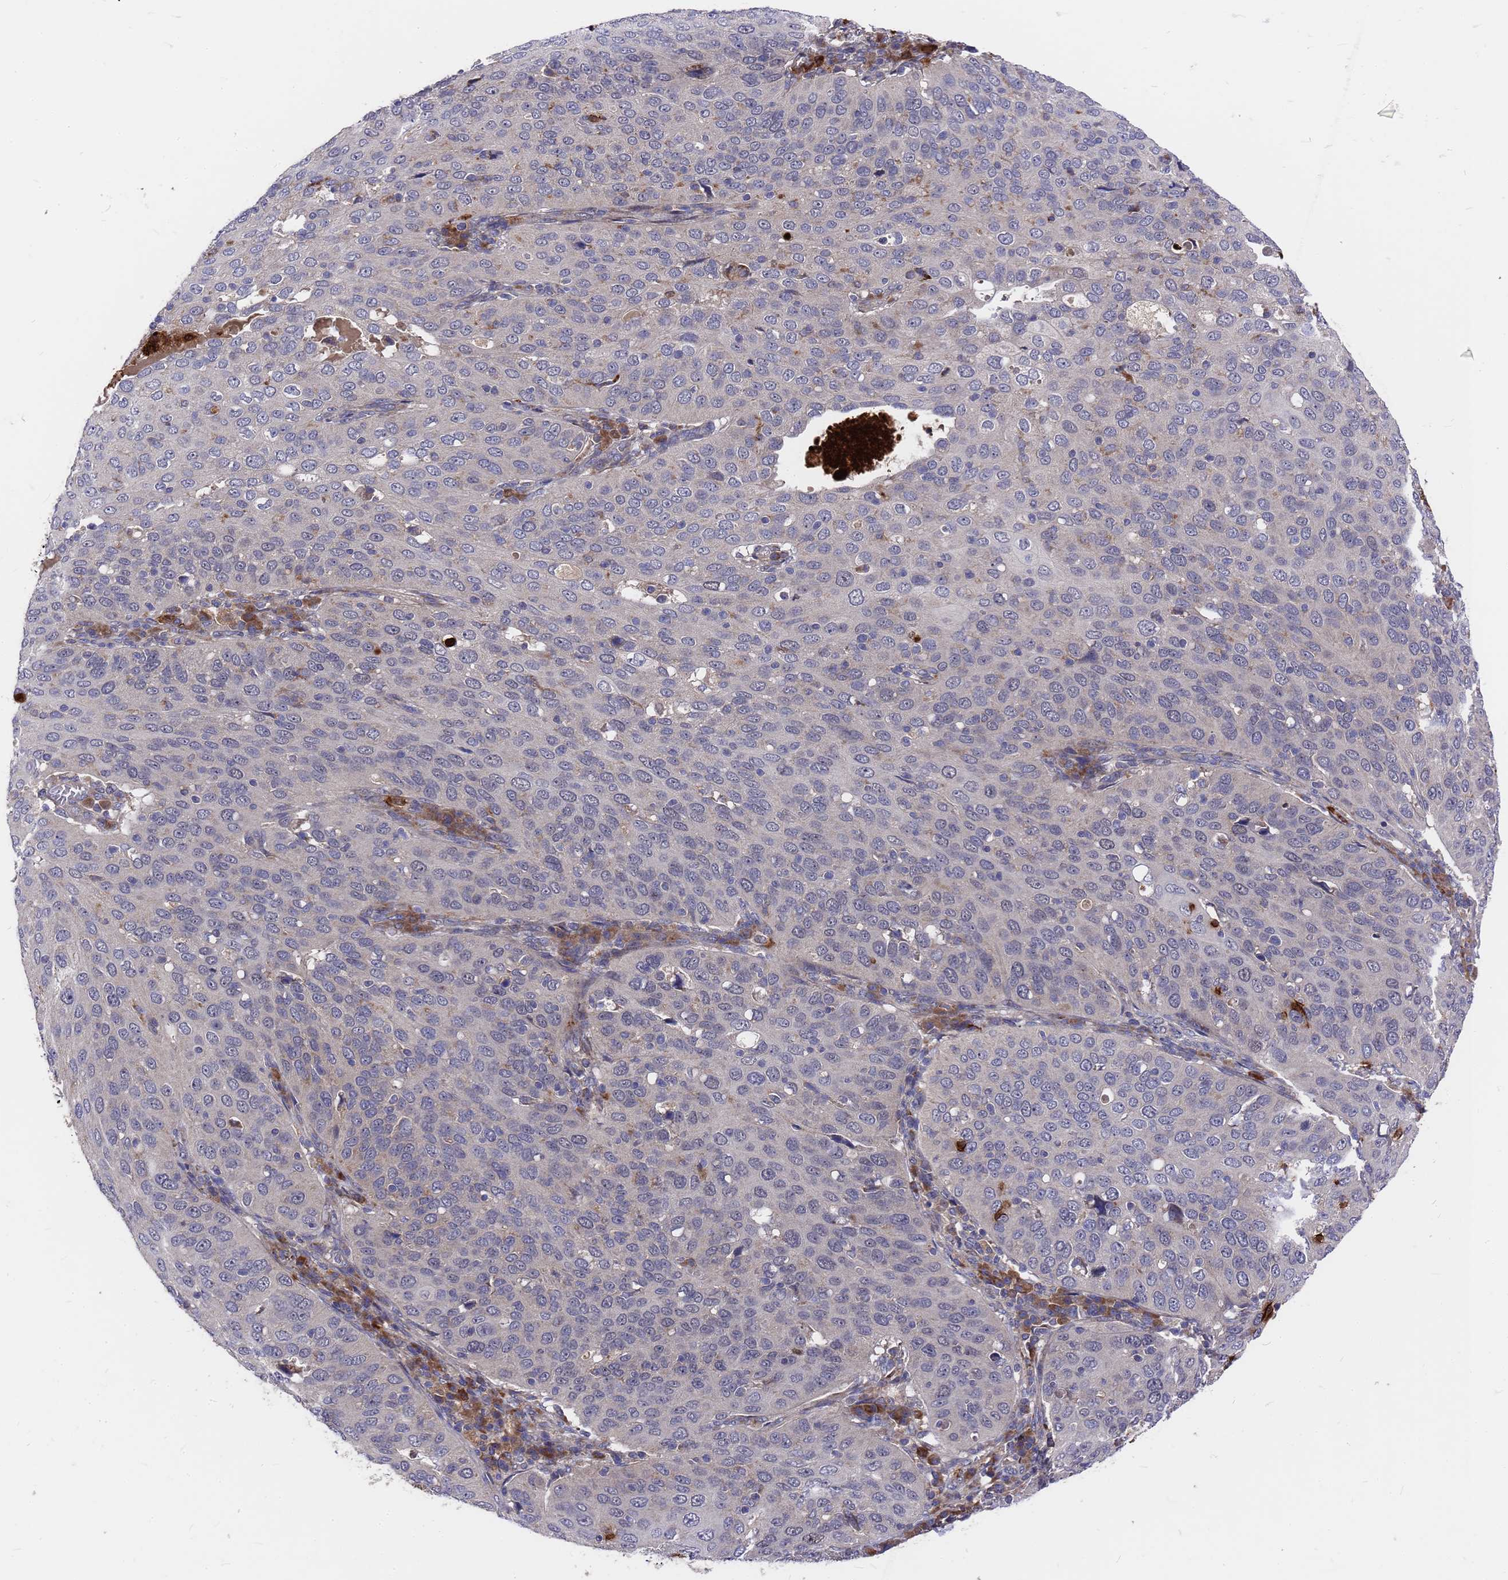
{"staining": {"intensity": "negative", "quantity": "none", "location": "none"}, "tissue": "cervical cancer", "cell_type": "Tumor cells", "image_type": "cancer", "snomed": [{"axis": "morphology", "description": "Squamous cell carcinoma, NOS"}, {"axis": "topography", "description": "Cervix"}], "caption": "There is no significant expression in tumor cells of squamous cell carcinoma (cervical).", "gene": "ZNF717", "patient": {"sex": "female", "age": 36}}